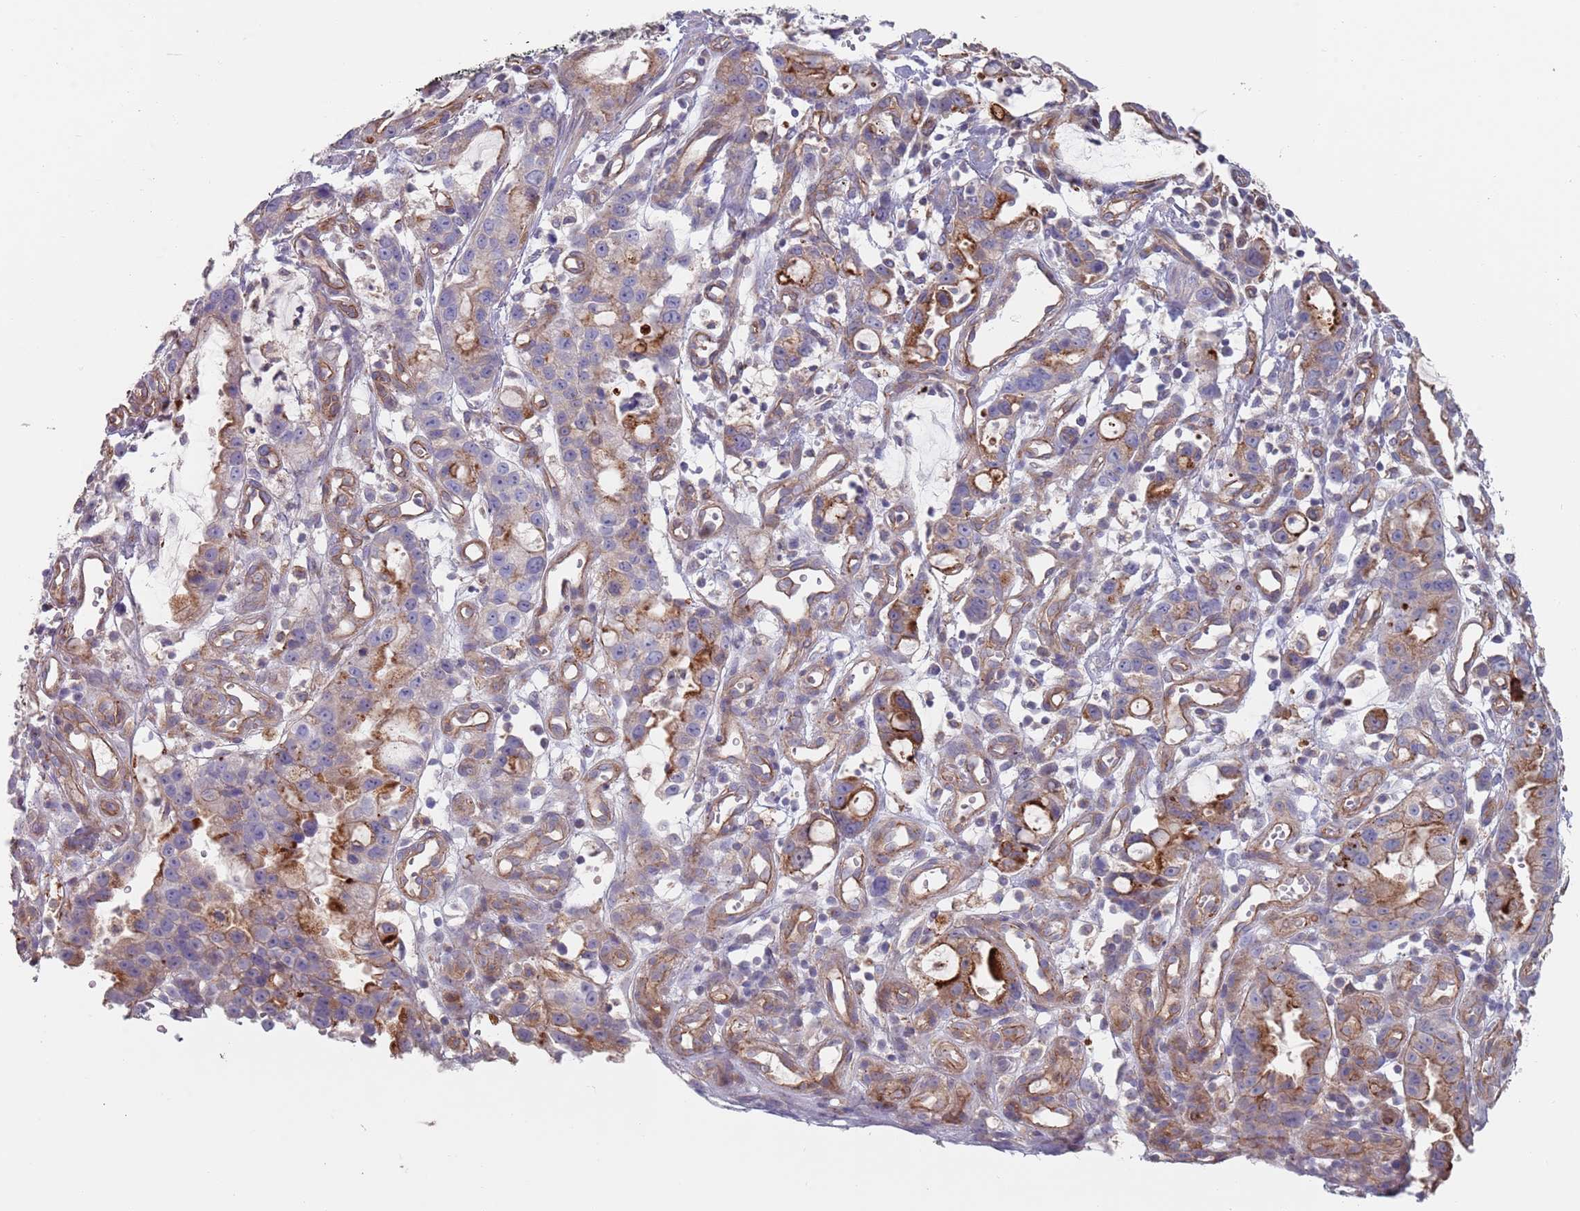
{"staining": {"intensity": "moderate", "quantity": "25%-75%", "location": "cytoplasmic/membranous"}, "tissue": "stomach cancer", "cell_type": "Tumor cells", "image_type": "cancer", "snomed": [{"axis": "morphology", "description": "Adenocarcinoma, NOS"}, {"axis": "topography", "description": "Stomach"}], "caption": "There is medium levels of moderate cytoplasmic/membranous staining in tumor cells of stomach cancer, as demonstrated by immunohistochemical staining (brown color).", "gene": "APPL2", "patient": {"sex": "male", "age": 55}}